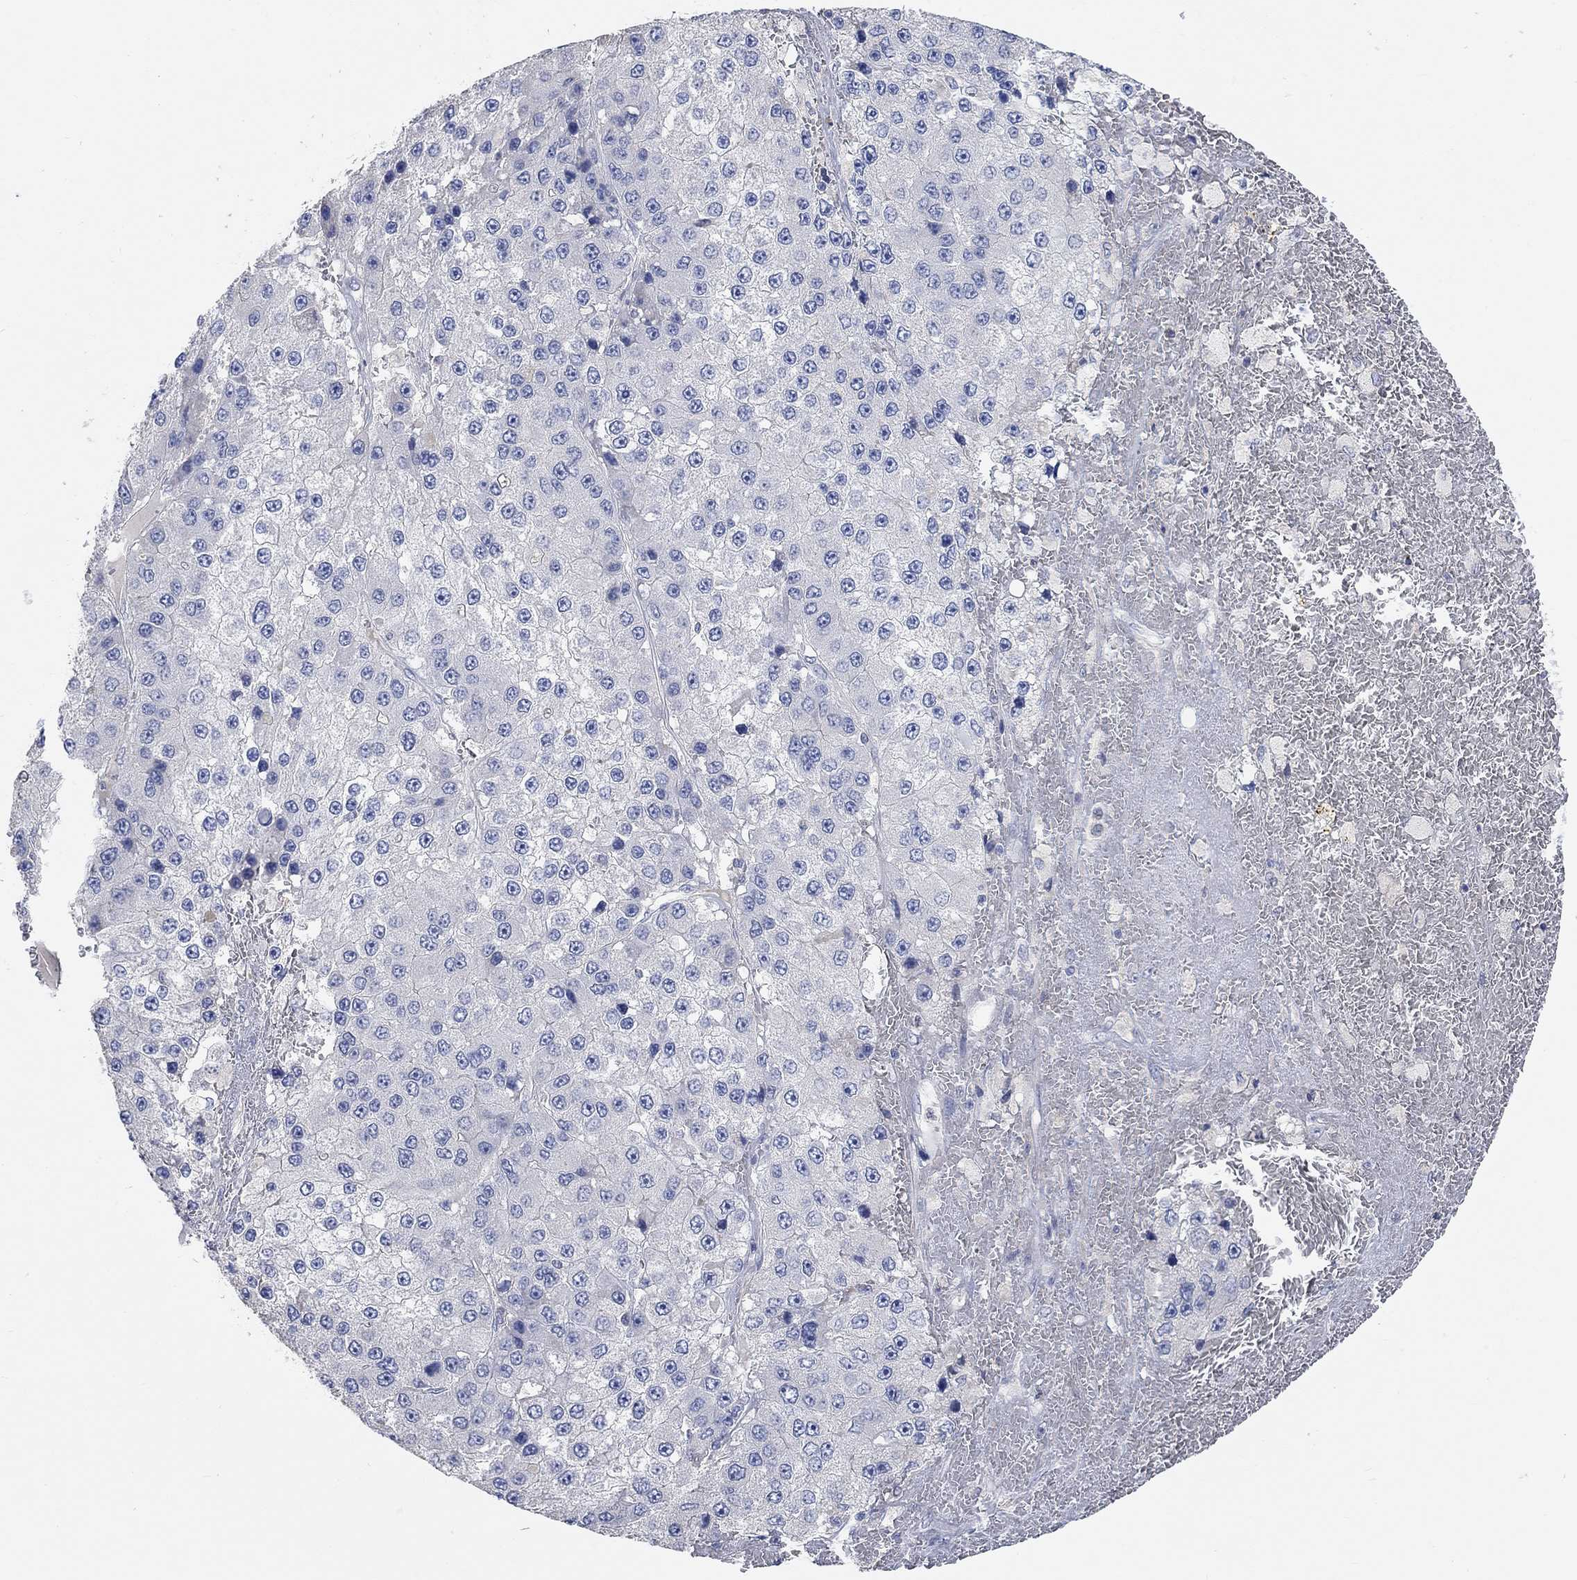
{"staining": {"intensity": "negative", "quantity": "none", "location": "none"}, "tissue": "liver cancer", "cell_type": "Tumor cells", "image_type": "cancer", "snomed": [{"axis": "morphology", "description": "Carcinoma, Hepatocellular, NOS"}, {"axis": "topography", "description": "Liver"}], "caption": "IHC micrograph of human liver cancer (hepatocellular carcinoma) stained for a protein (brown), which demonstrates no positivity in tumor cells.", "gene": "NLRP14", "patient": {"sex": "female", "age": 73}}